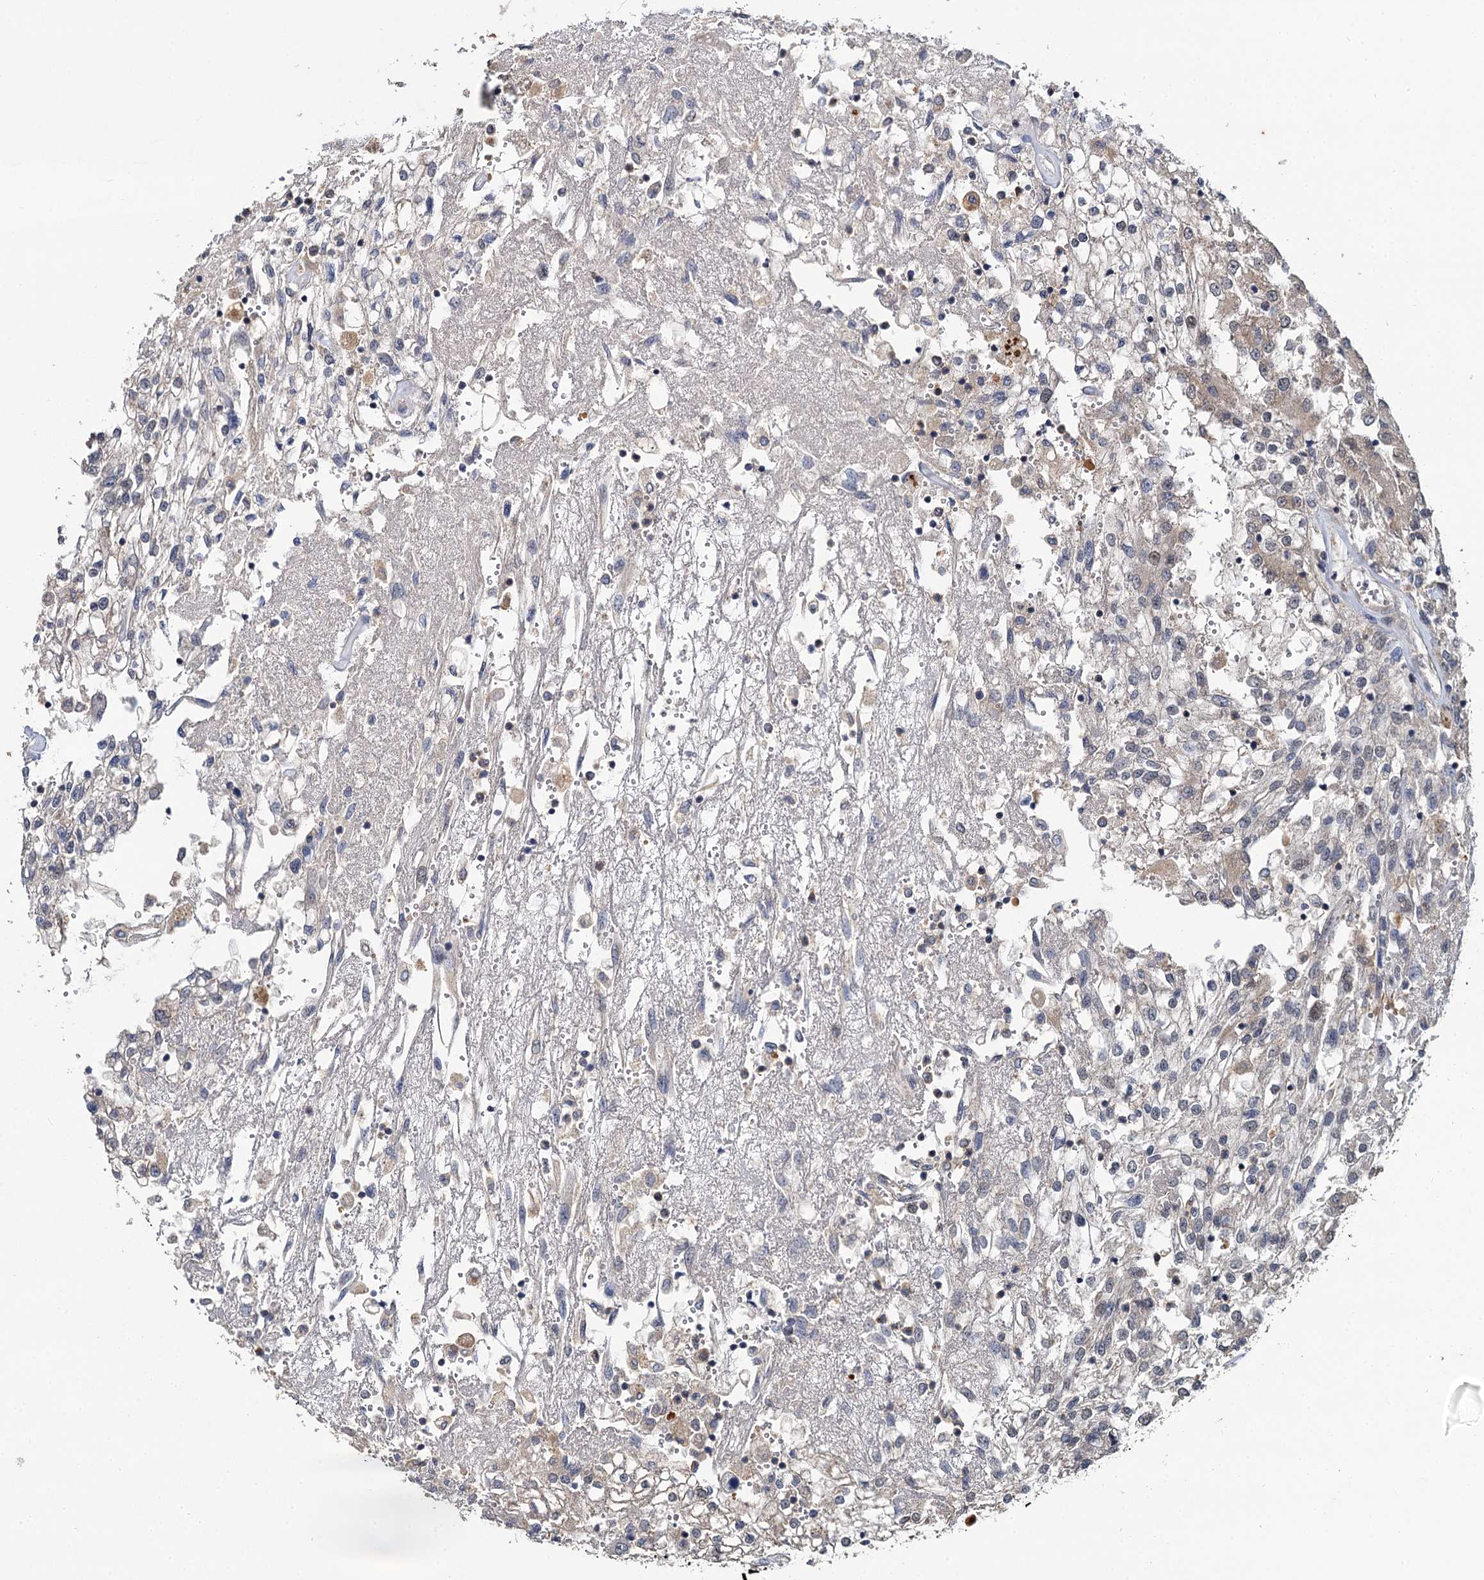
{"staining": {"intensity": "negative", "quantity": "none", "location": "none"}, "tissue": "renal cancer", "cell_type": "Tumor cells", "image_type": "cancer", "snomed": [{"axis": "morphology", "description": "Adenocarcinoma, NOS"}, {"axis": "topography", "description": "Kidney"}], "caption": "Immunohistochemistry photomicrograph of neoplastic tissue: human renal adenocarcinoma stained with DAB exhibits no significant protein positivity in tumor cells. (DAB immunohistochemistry with hematoxylin counter stain).", "gene": "TMEM39A", "patient": {"sex": "female", "age": 52}}